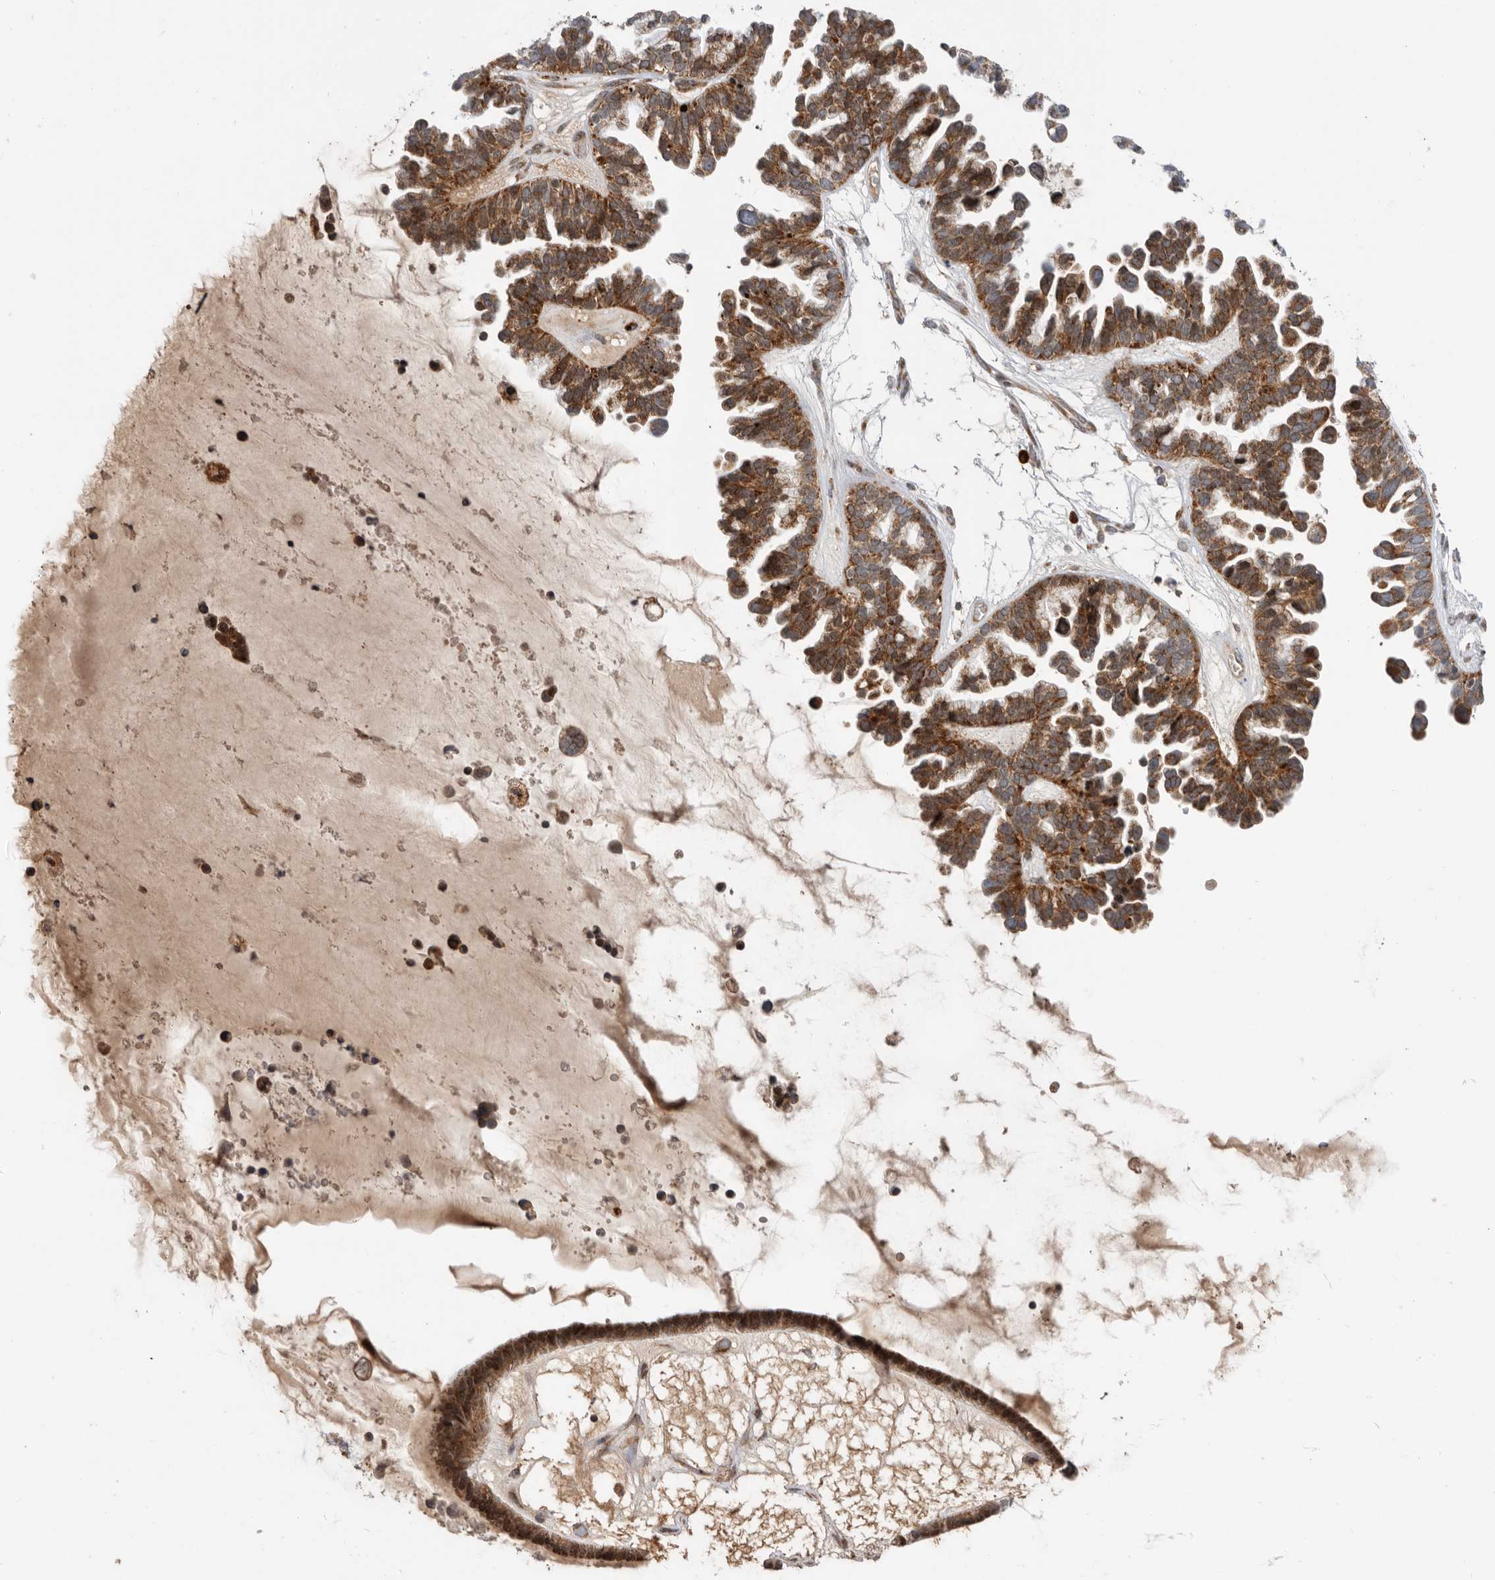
{"staining": {"intensity": "moderate", "quantity": ">75%", "location": "cytoplasmic/membranous"}, "tissue": "ovarian cancer", "cell_type": "Tumor cells", "image_type": "cancer", "snomed": [{"axis": "morphology", "description": "Cystadenocarcinoma, serous, NOS"}, {"axis": "topography", "description": "Ovary"}], "caption": "Immunohistochemical staining of ovarian serous cystadenocarcinoma demonstrates moderate cytoplasmic/membranous protein expression in about >75% of tumor cells. (DAB (3,3'-diaminobenzidine) = brown stain, brightfield microscopy at high magnification).", "gene": "FZD3", "patient": {"sex": "female", "age": 56}}